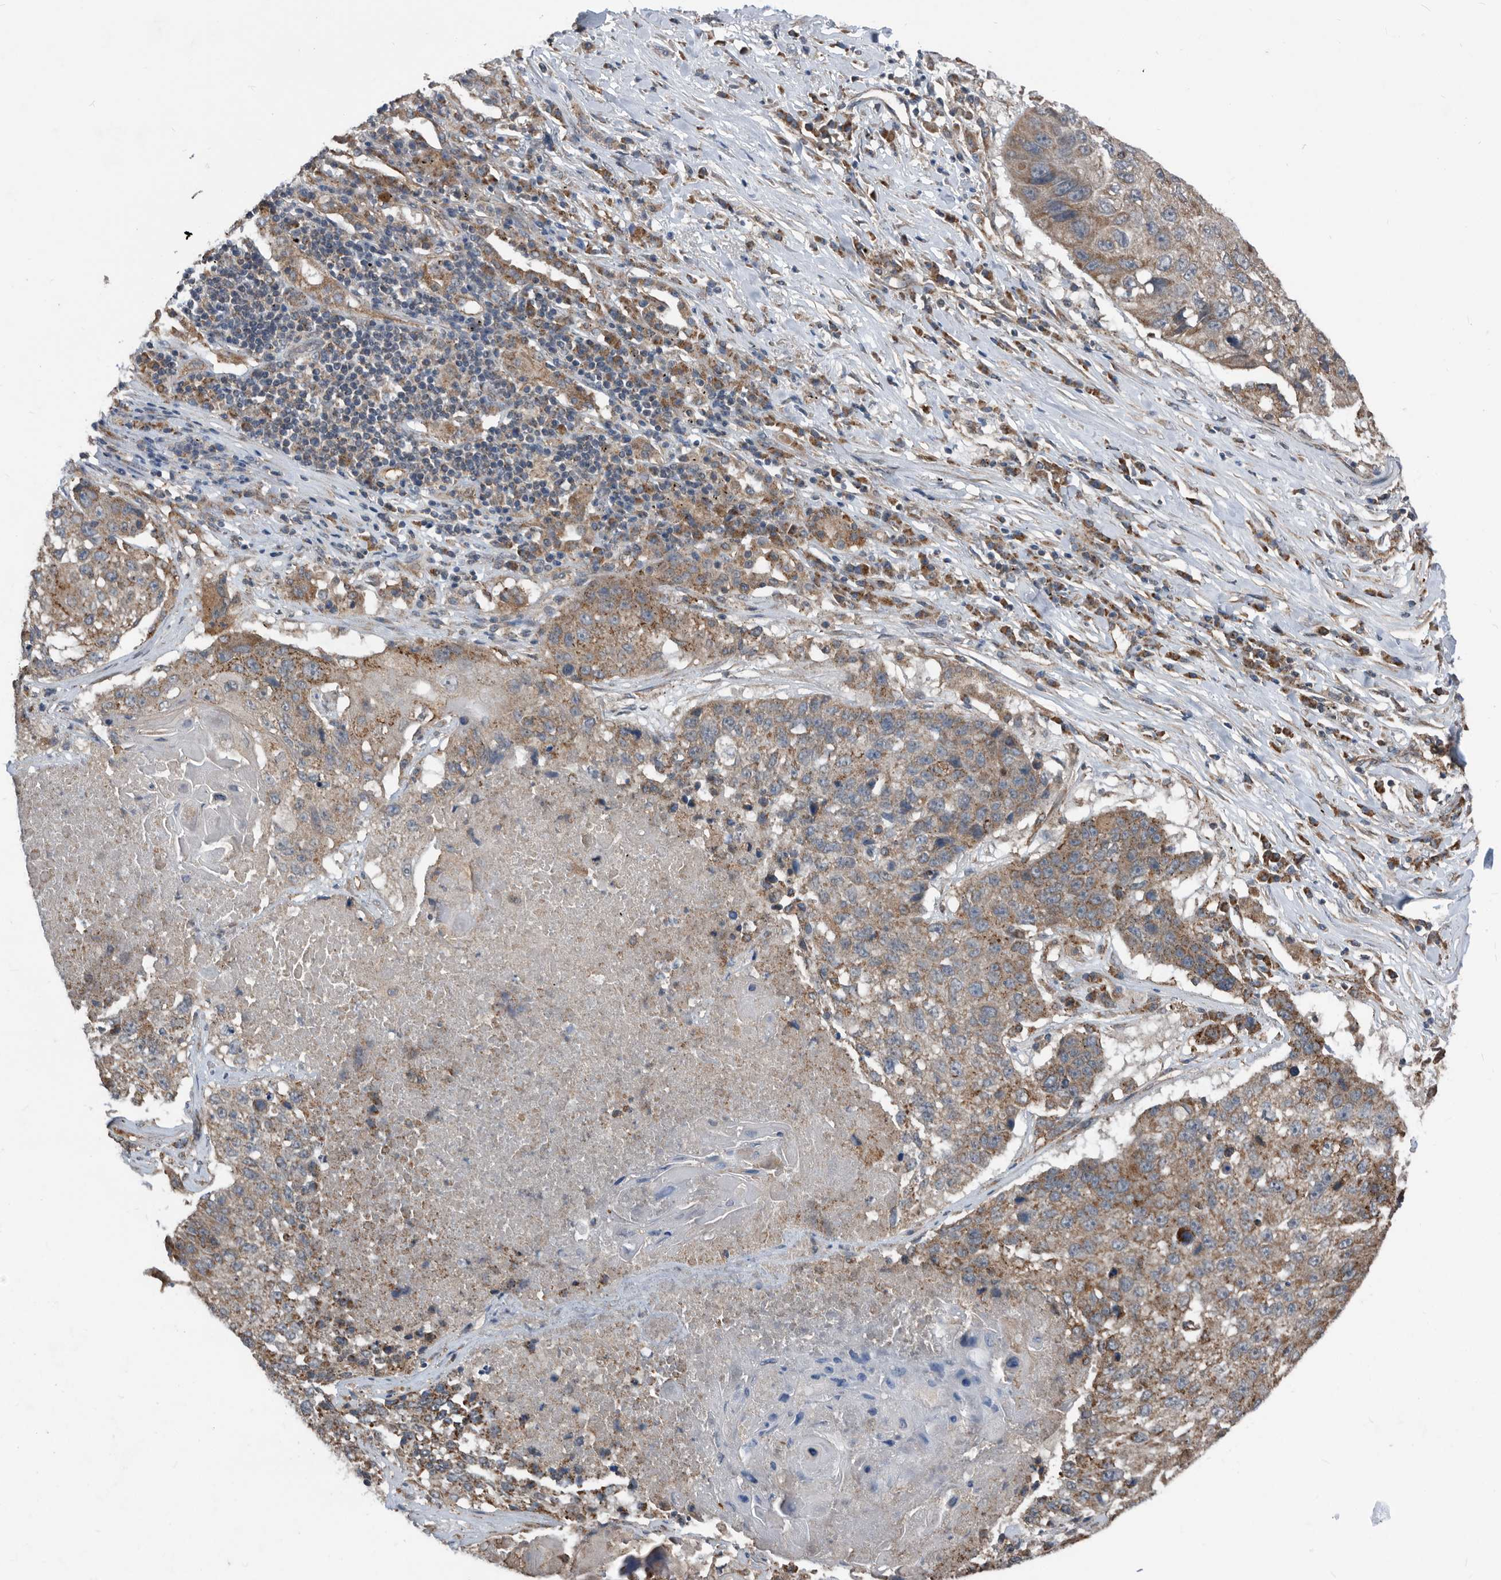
{"staining": {"intensity": "moderate", "quantity": ">75%", "location": "cytoplasmic/membranous"}, "tissue": "lung cancer", "cell_type": "Tumor cells", "image_type": "cancer", "snomed": [{"axis": "morphology", "description": "Squamous cell carcinoma, NOS"}, {"axis": "topography", "description": "Lung"}], "caption": "An image showing moderate cytoplasmic/membranous staining in approximately >75% of tumor cells in squamous cell carcinoma (lung), as visualized by brown immunohistochemical staining.", "gene": "AFAP1", "patient": {"sex": "male", "age": 61}}